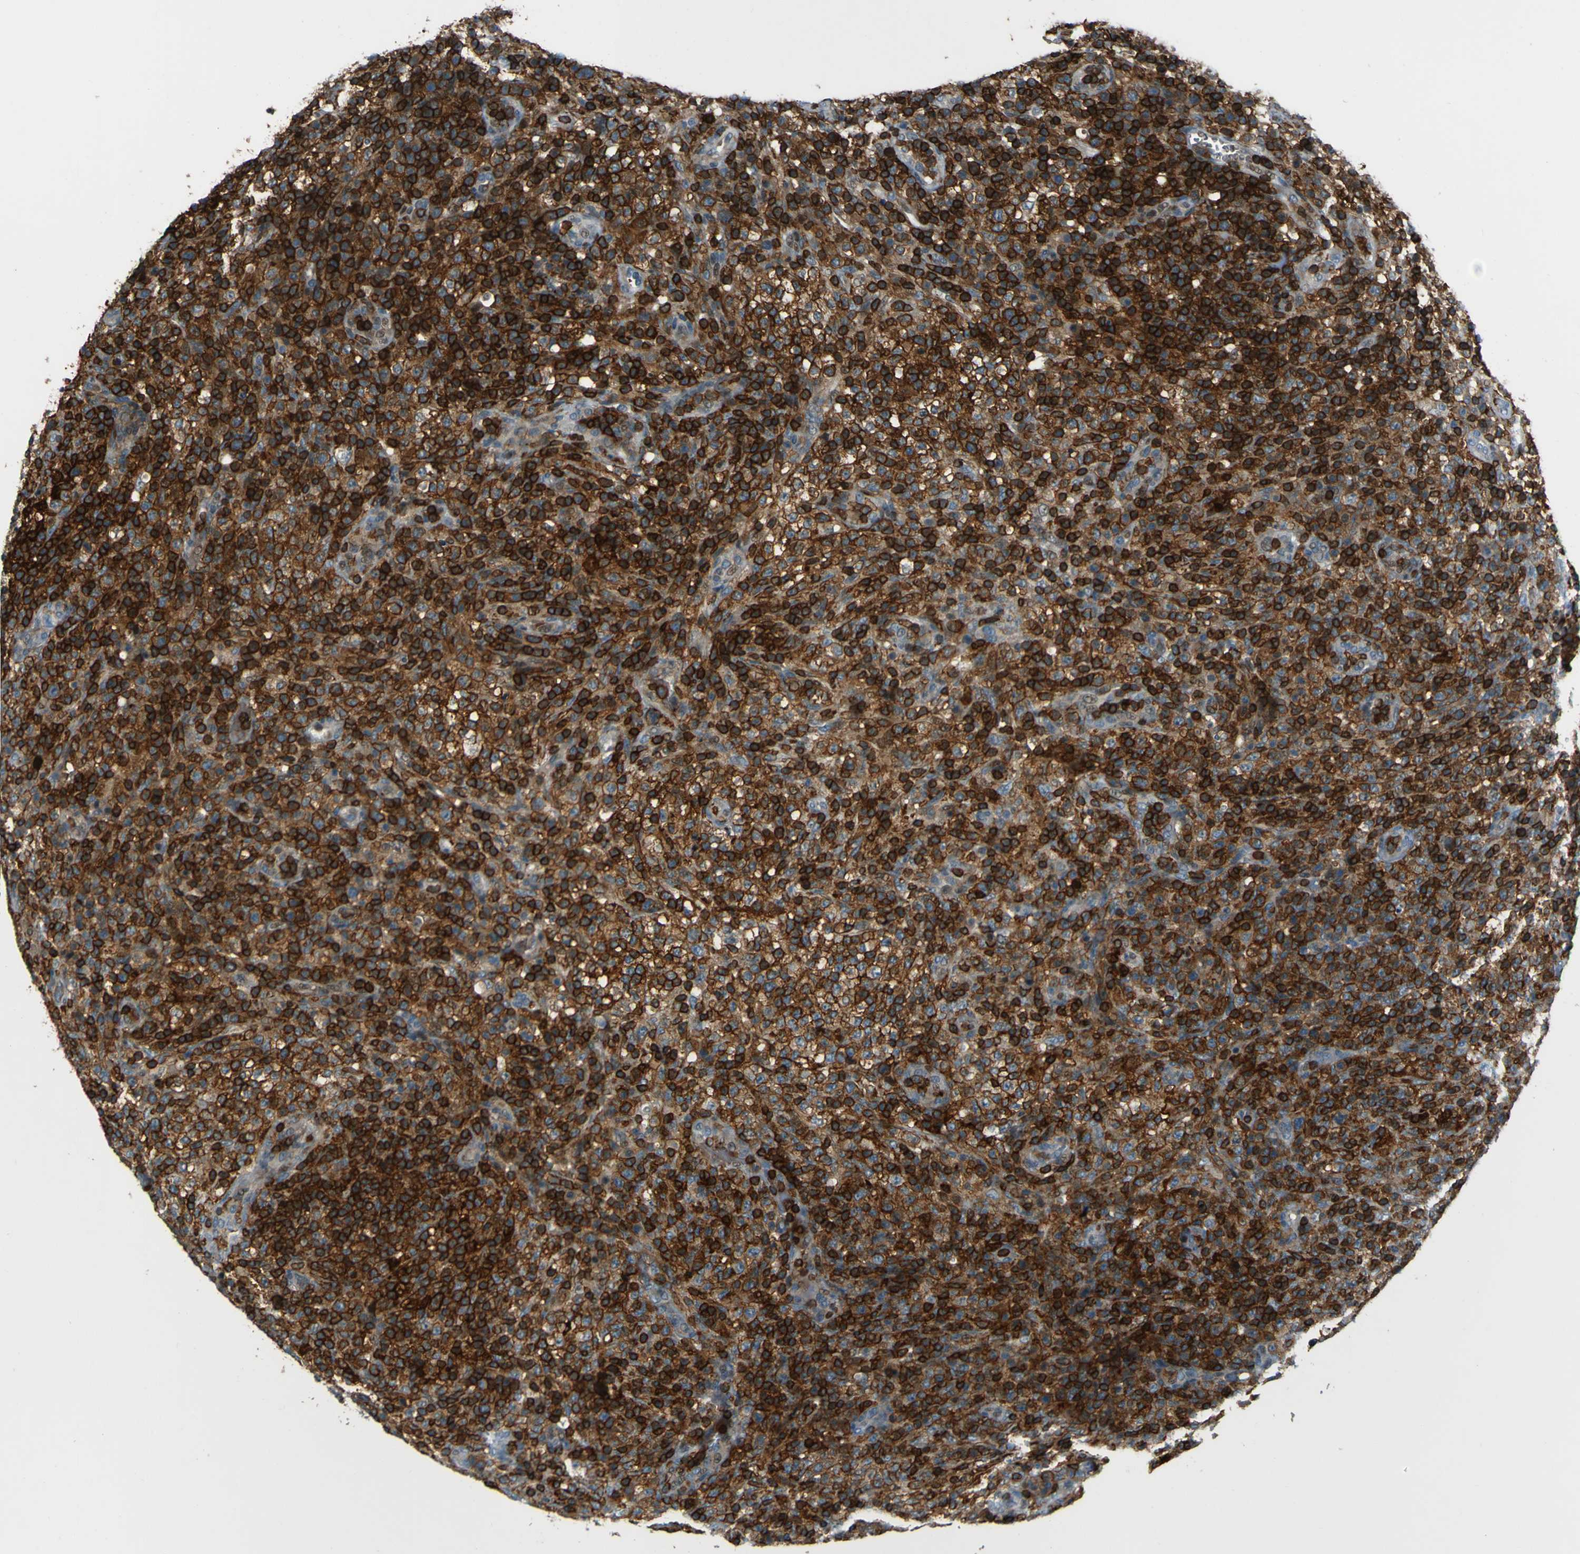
{"staining": {"intensity": "strong", "quantity": ">75%", "location": "cytoplasmic/membranous"}, "tissue": "lymphoma", "cell_type": "Tumor cells", "image_type": "cancer", "snomed": [{"axis": "morphology", "description": "Malignant lymphoma, non-Hodgkin's type, High grade"}, {"axis": "topography", "description": "Lymph node"}], "caption": "High-magnification brightfield microscopy of lymphoma stained with DAB (brown) and counterstained with hematoxylin (blue). tumor cells exhibit strong cytoplasmic/membranous positivity is identified in about>75% of cells.", "gene": "PCDHB5", "patient": {"sex": "female", "age": 76}}